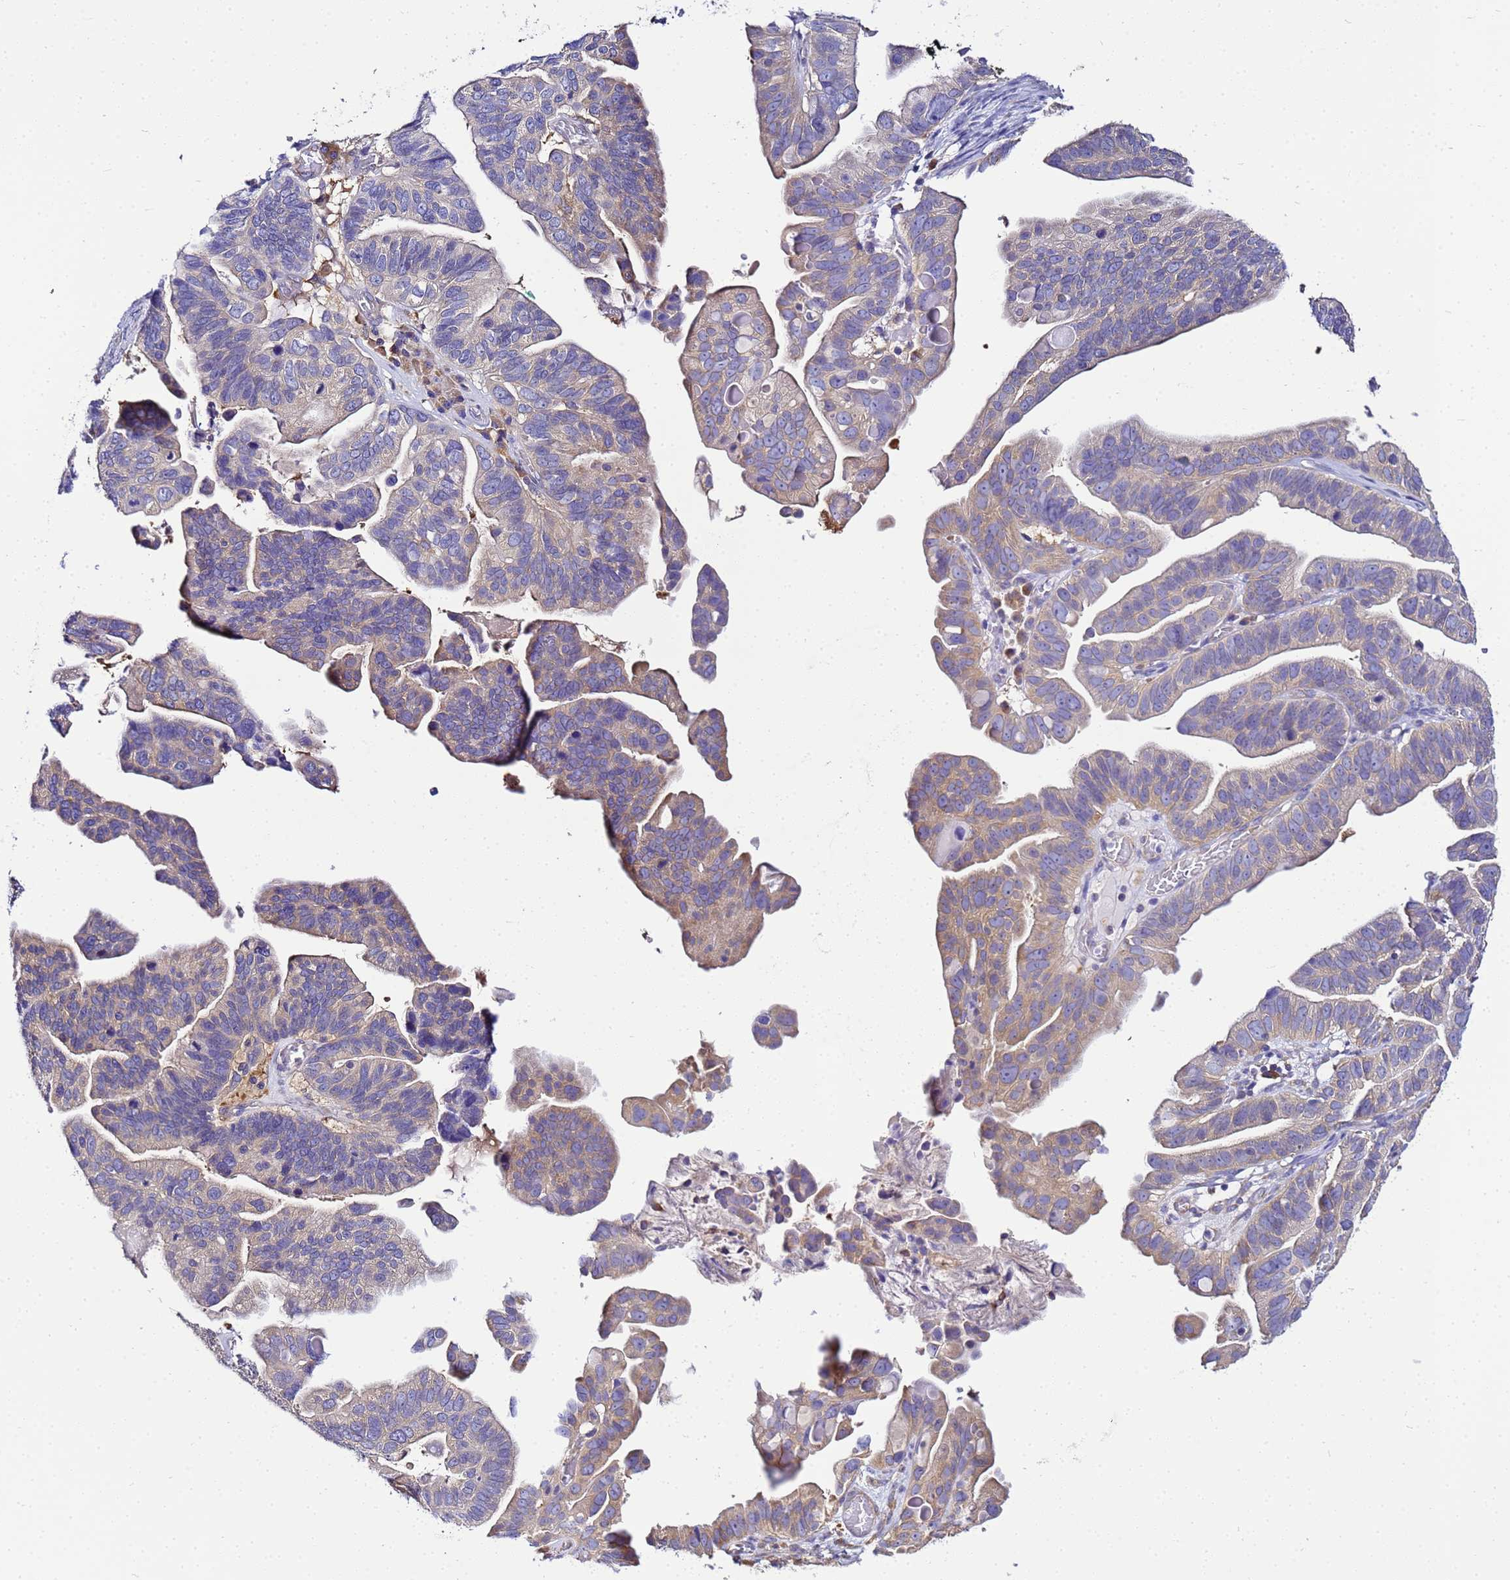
{"staining": {"intensity": "weak", "quantity": "<25%", "location": "cytoplasmic/membranous"}, "tissue": "ovarian cancer", "cell_type": "Tumor cells", "image_type": "cancer", "snomed": [{"axis": "morphology", "description": "Cystadenocarcinoma, serous, NOS"}, {"axis": "topography", "description": "Ovary"}], "caption": "Tumor cells show no significant positivity in serous cystadenocarcinoma (ovarian).", "gene": "NARS1", "patient": {"sex": "female", "age": 56}}